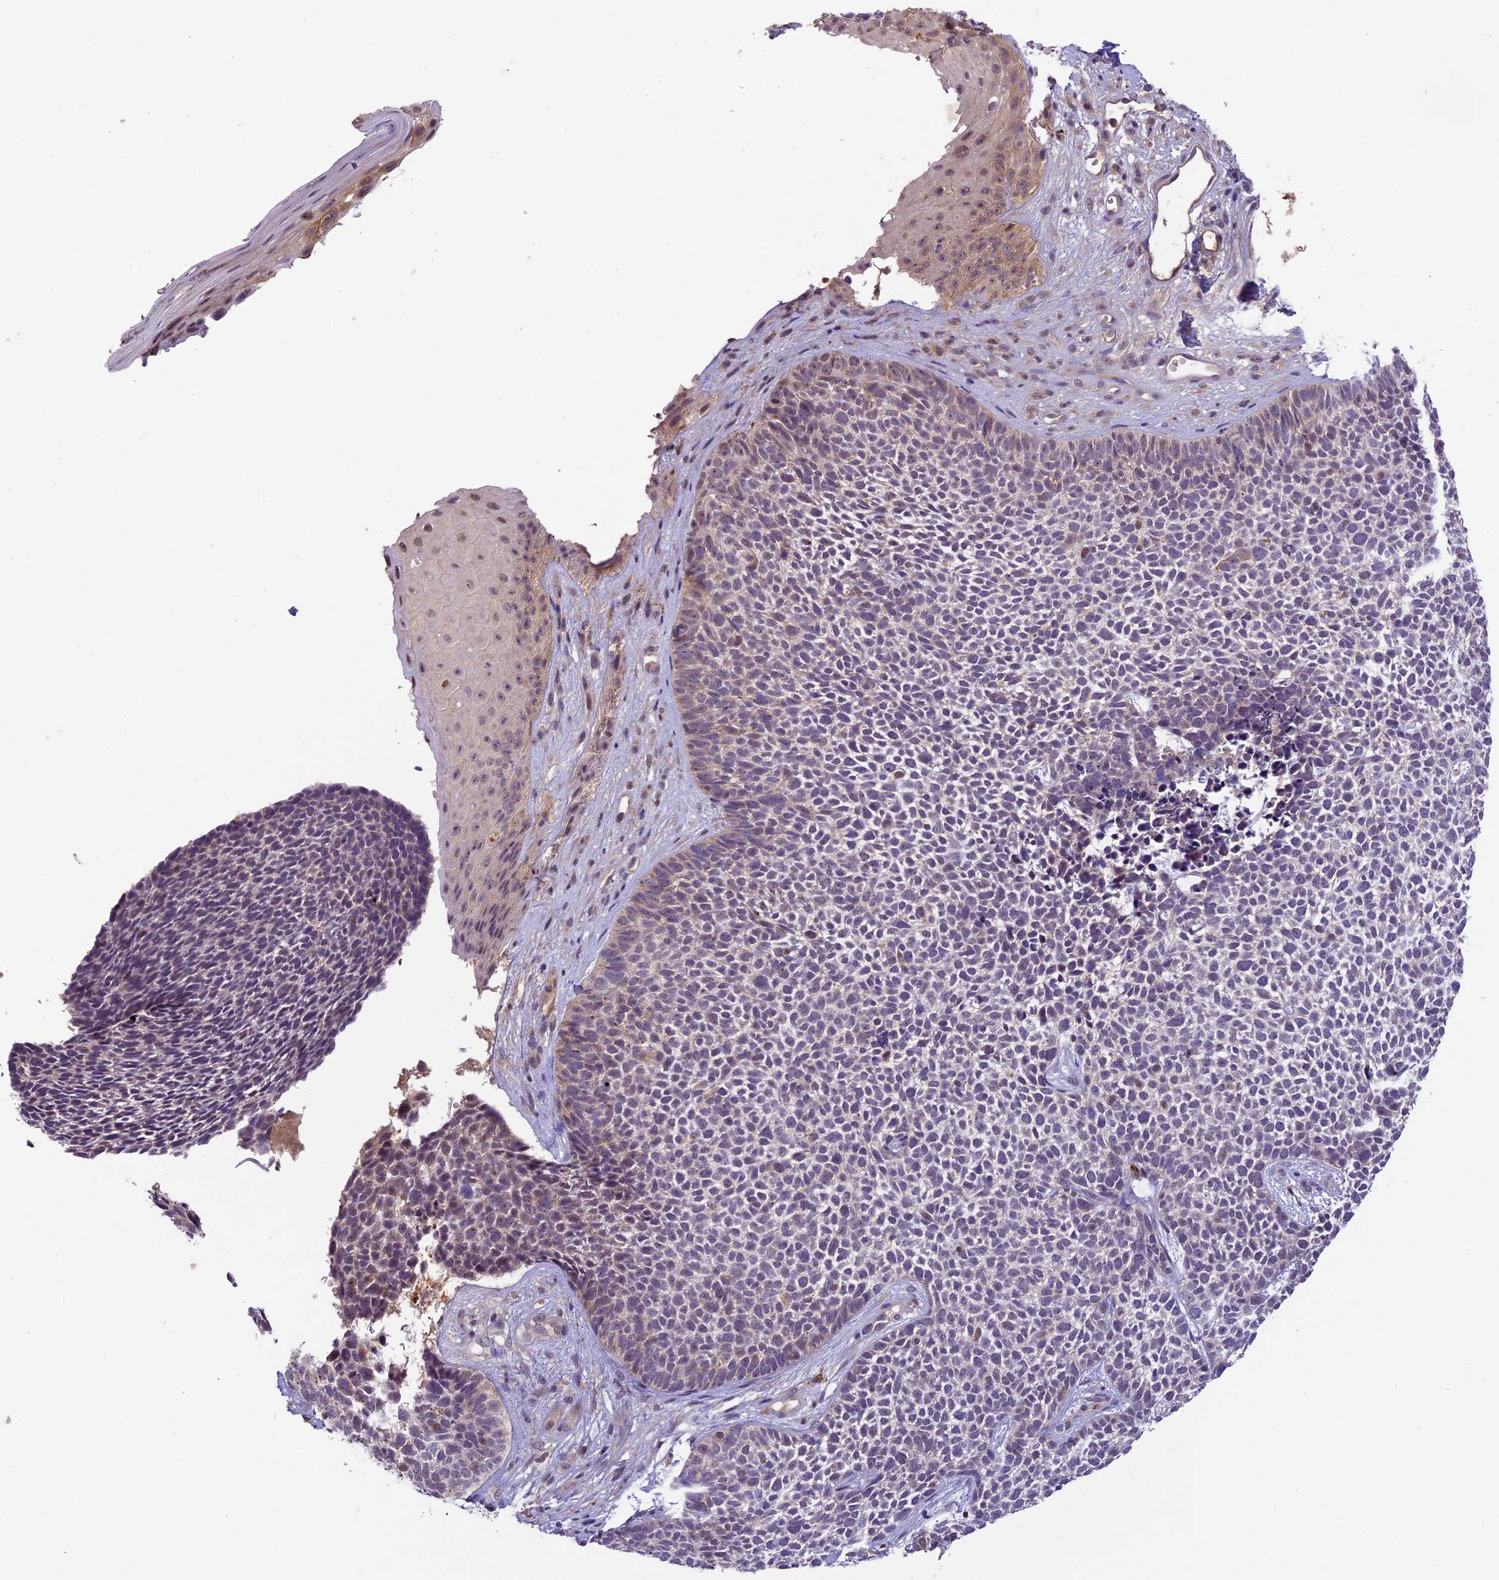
{"staining": {"intensity": "negative", "quantity": "none", "location": "none"}, "tissue": "skin cancer", "cell_type": "Tumor cells", "image_type": "cancer", "snomed": [{"axis": "morphology", "description": "Basal cell carcinoma"}, {"axis": "topography", "description": "Skin"}], "caption": "This is an immunohistochemistry histopathology image of basal cell carcinoma (skin). There is no staining in tumor cells.", "gene": "NEK8", "patient": {"sex": "female", "age": 84}}